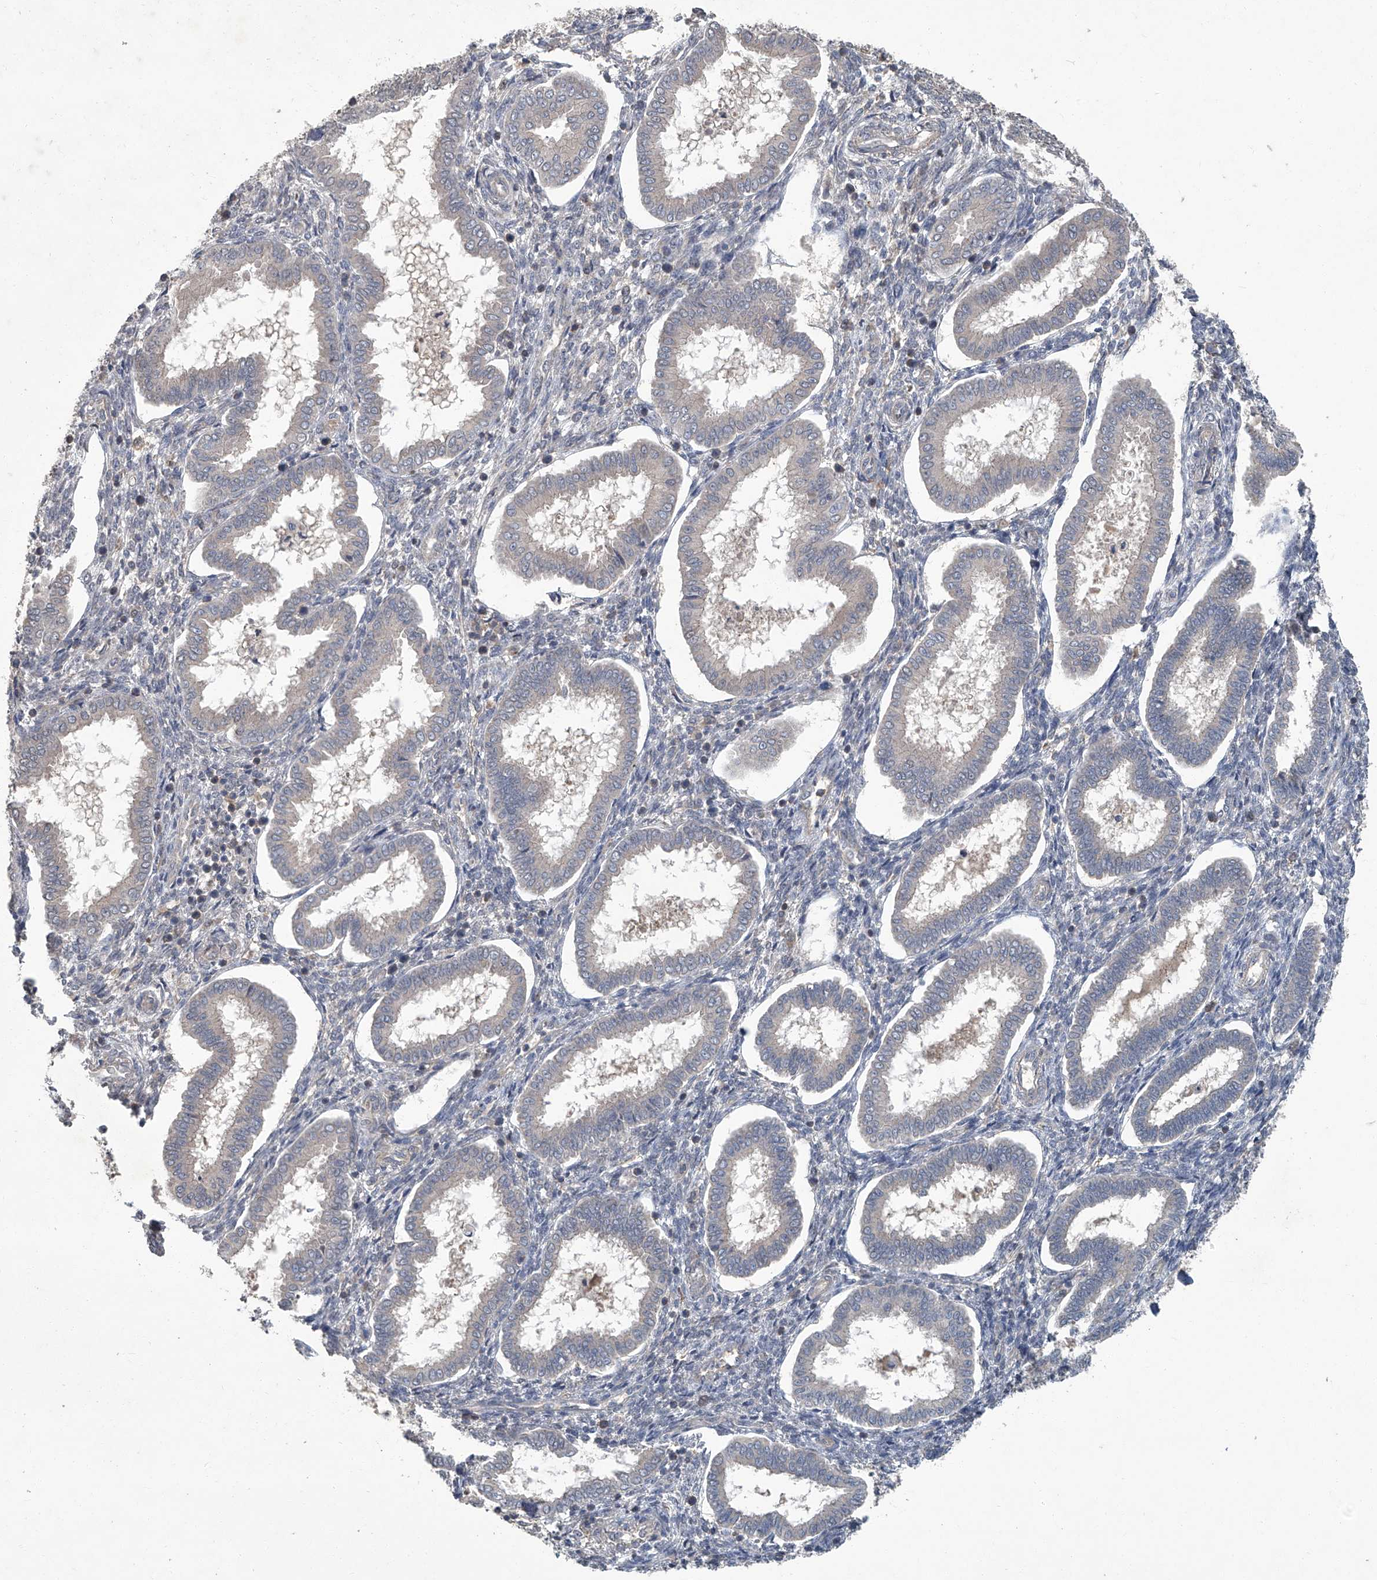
{"staining": {"intensity": "weak", "quantity": "25%-75%", "location": "cytoplasmic/membranous"}, "tissue": "endometrium", "cell_type": "Cells in endometrial stroma", "image_type": "normal", "snomed": [{"axis": "morphology", "description": "Normal tissue, NOS"}, {"axis": "topography", "description": "Endometrium"}], "caption": "IHC staining of normal endometrium, which shows low levels of weak cytoplasmic/membranous staining in about 25%-75% of cells in endometrial stroma indicating weak cytoplasmic/membranous protein expression. The staining was performed using DAB (brown) for protein detection and nuclei were counterstained in hematoxylin (blue).", "gene": "ANKRD34A", "patient": {"sex": "female", "age": 24}}